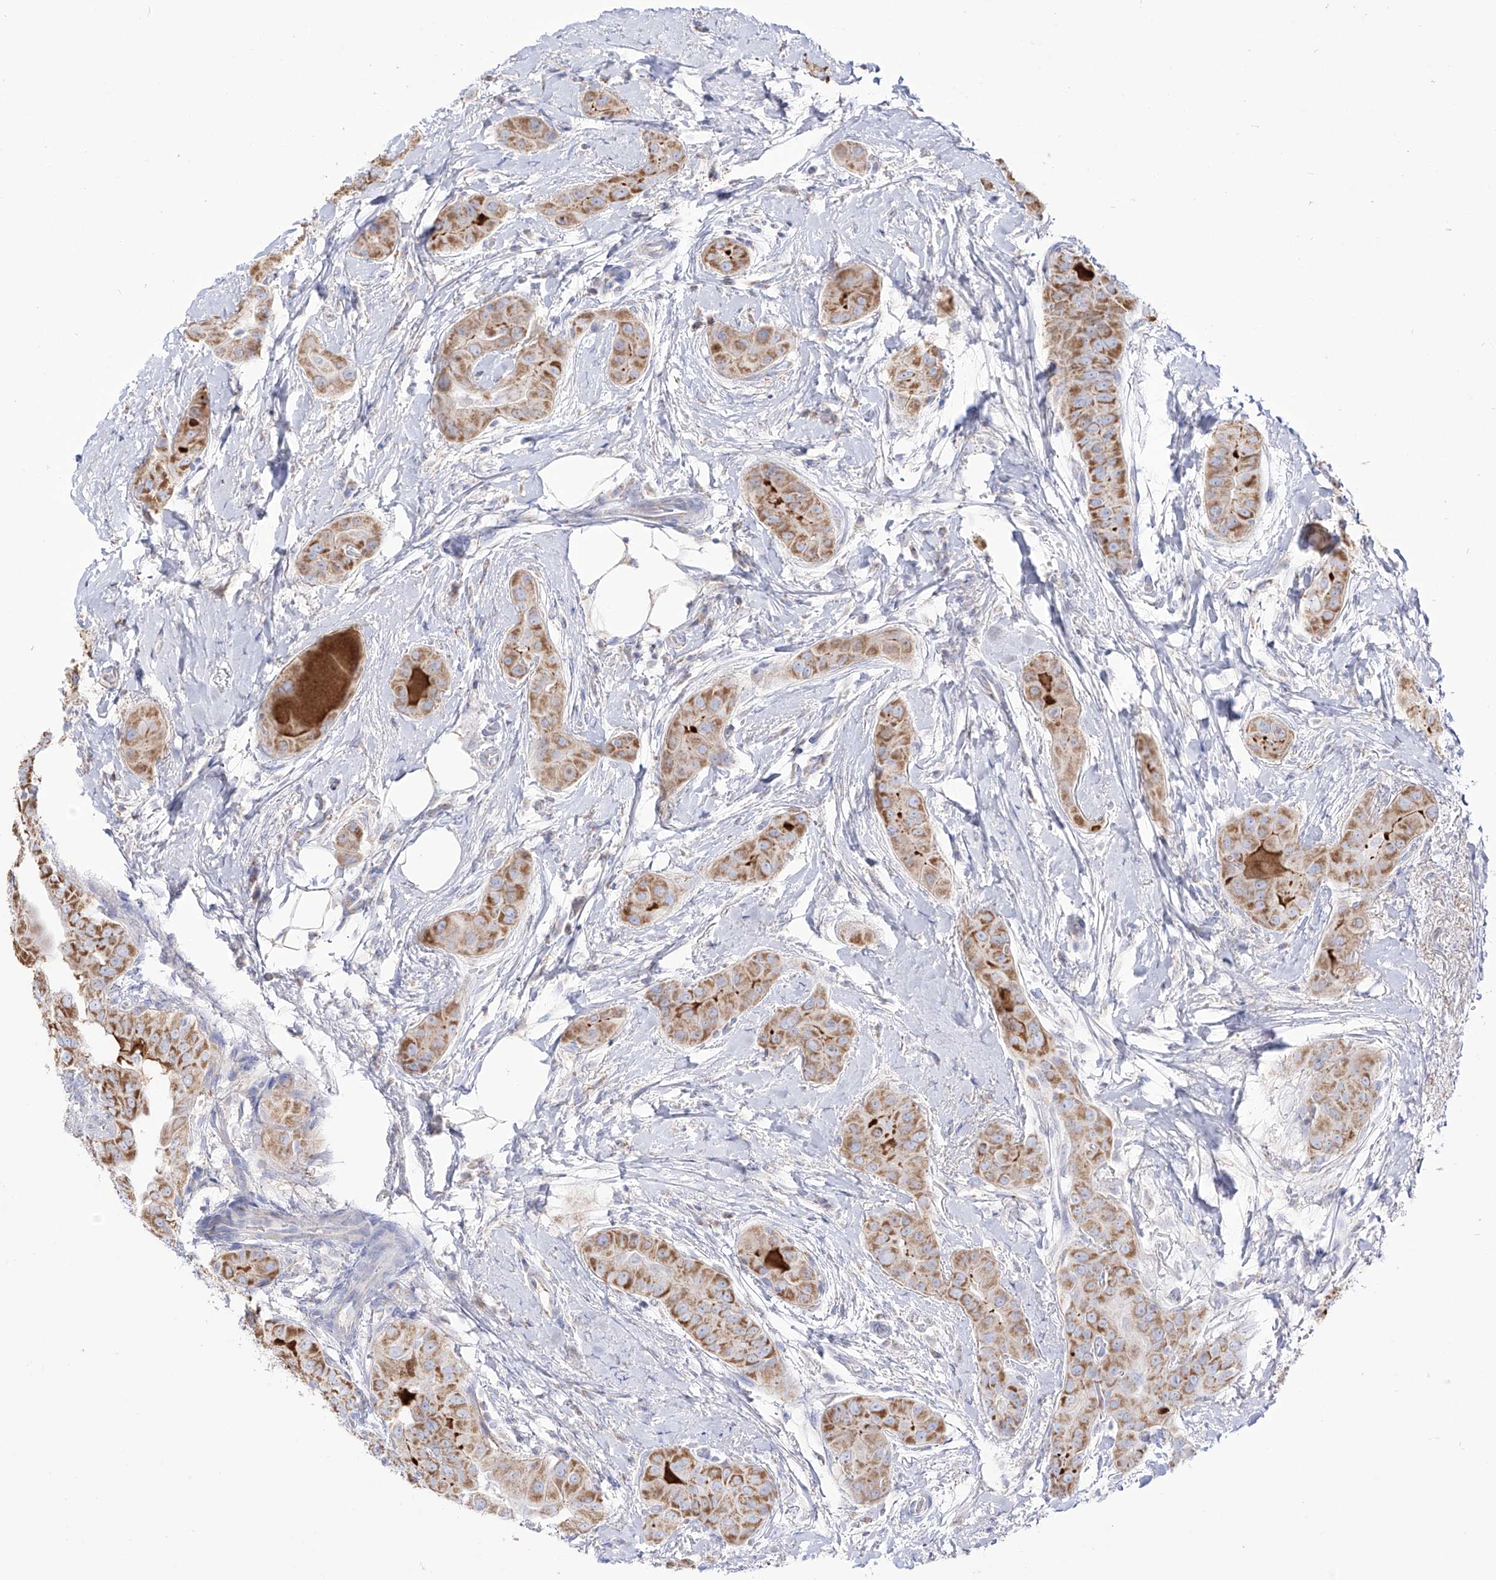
{"staining": {"intensity": "moderate", "quantity": ">75%", "location": "cytoplasmic/membranous"}, "tissue": "thyroid cancer", "cell_type": "Tumor cells", "image_type": "cancer", "snomed": [{"axis": "morphology", "description": "Papillary adenocarcinoma, NOS"}, {"axis": "topography", "description": "Thyroid gland"}], "caption": "Brown immunohistochemical staining in thyroid papillary adenocarcinoma exhibits moderate cytoplasmic/membranous staining in approximately >75% of tumor cells. (Stains: DAB (3,3'-diaminobenzidine) in brown, nuclei in blue, Microscopy: brightfield microscopy at high magnification).", "gene": "RCHY1", "patient": {"sex": "male", "age": 33}}